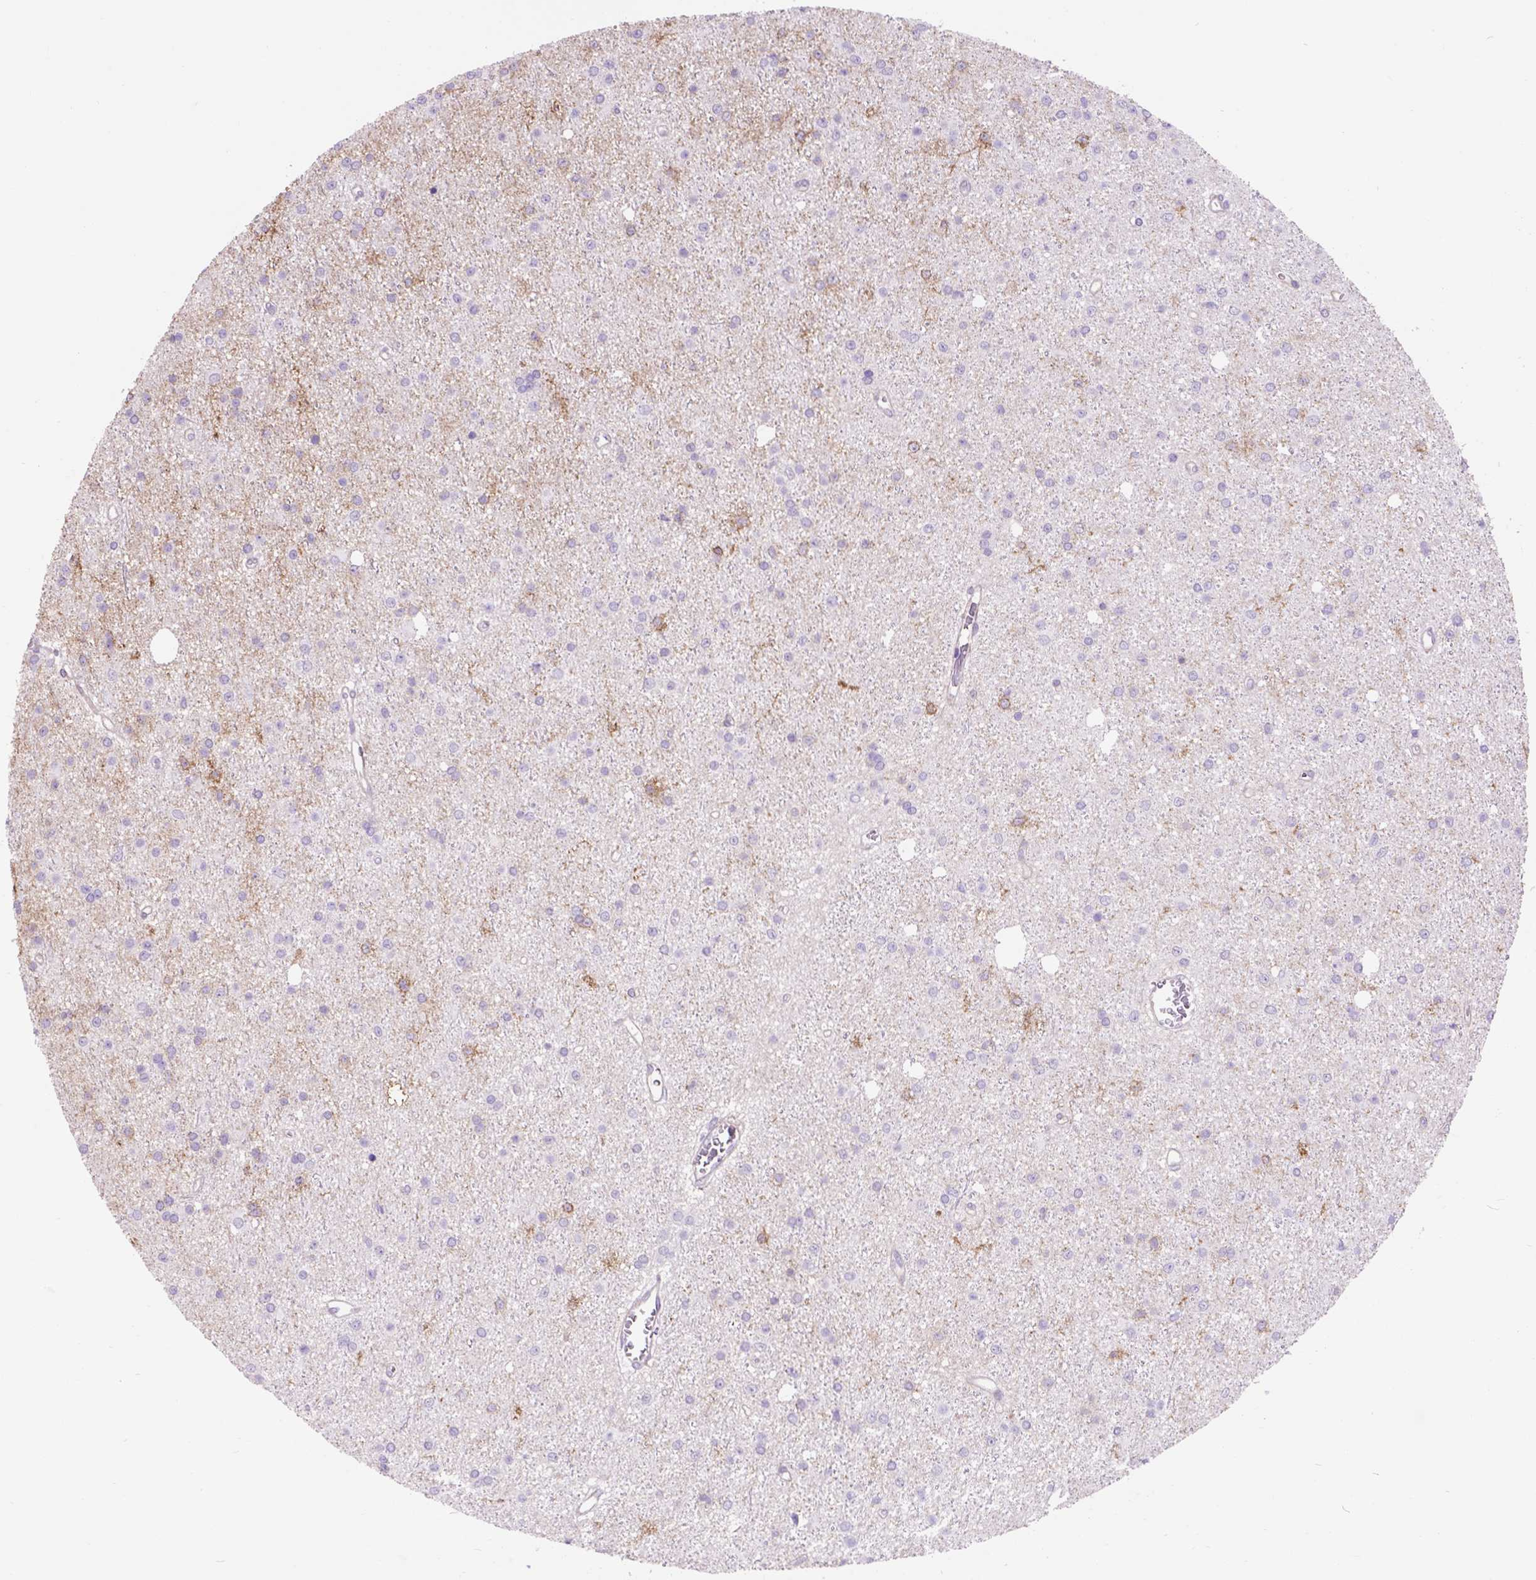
{"staining": {"intensity": "negative", "quantity": "none", "location": "none"}, "tissue": "glioma", "cell_type": "Tumor cells", "image_type": "cancer", "snomed": [{"axis": "morphology", "description": "Glioma, malignant, Low grade"}, {"axis": "topography", "description": "Brain"}], "caption": "This is an immunohistochemistry image of malignant glioma (low-grade). There is no staining in tumor cells.", "gene": "EGFR", "patient": {"sex": "male", "age": 27}}